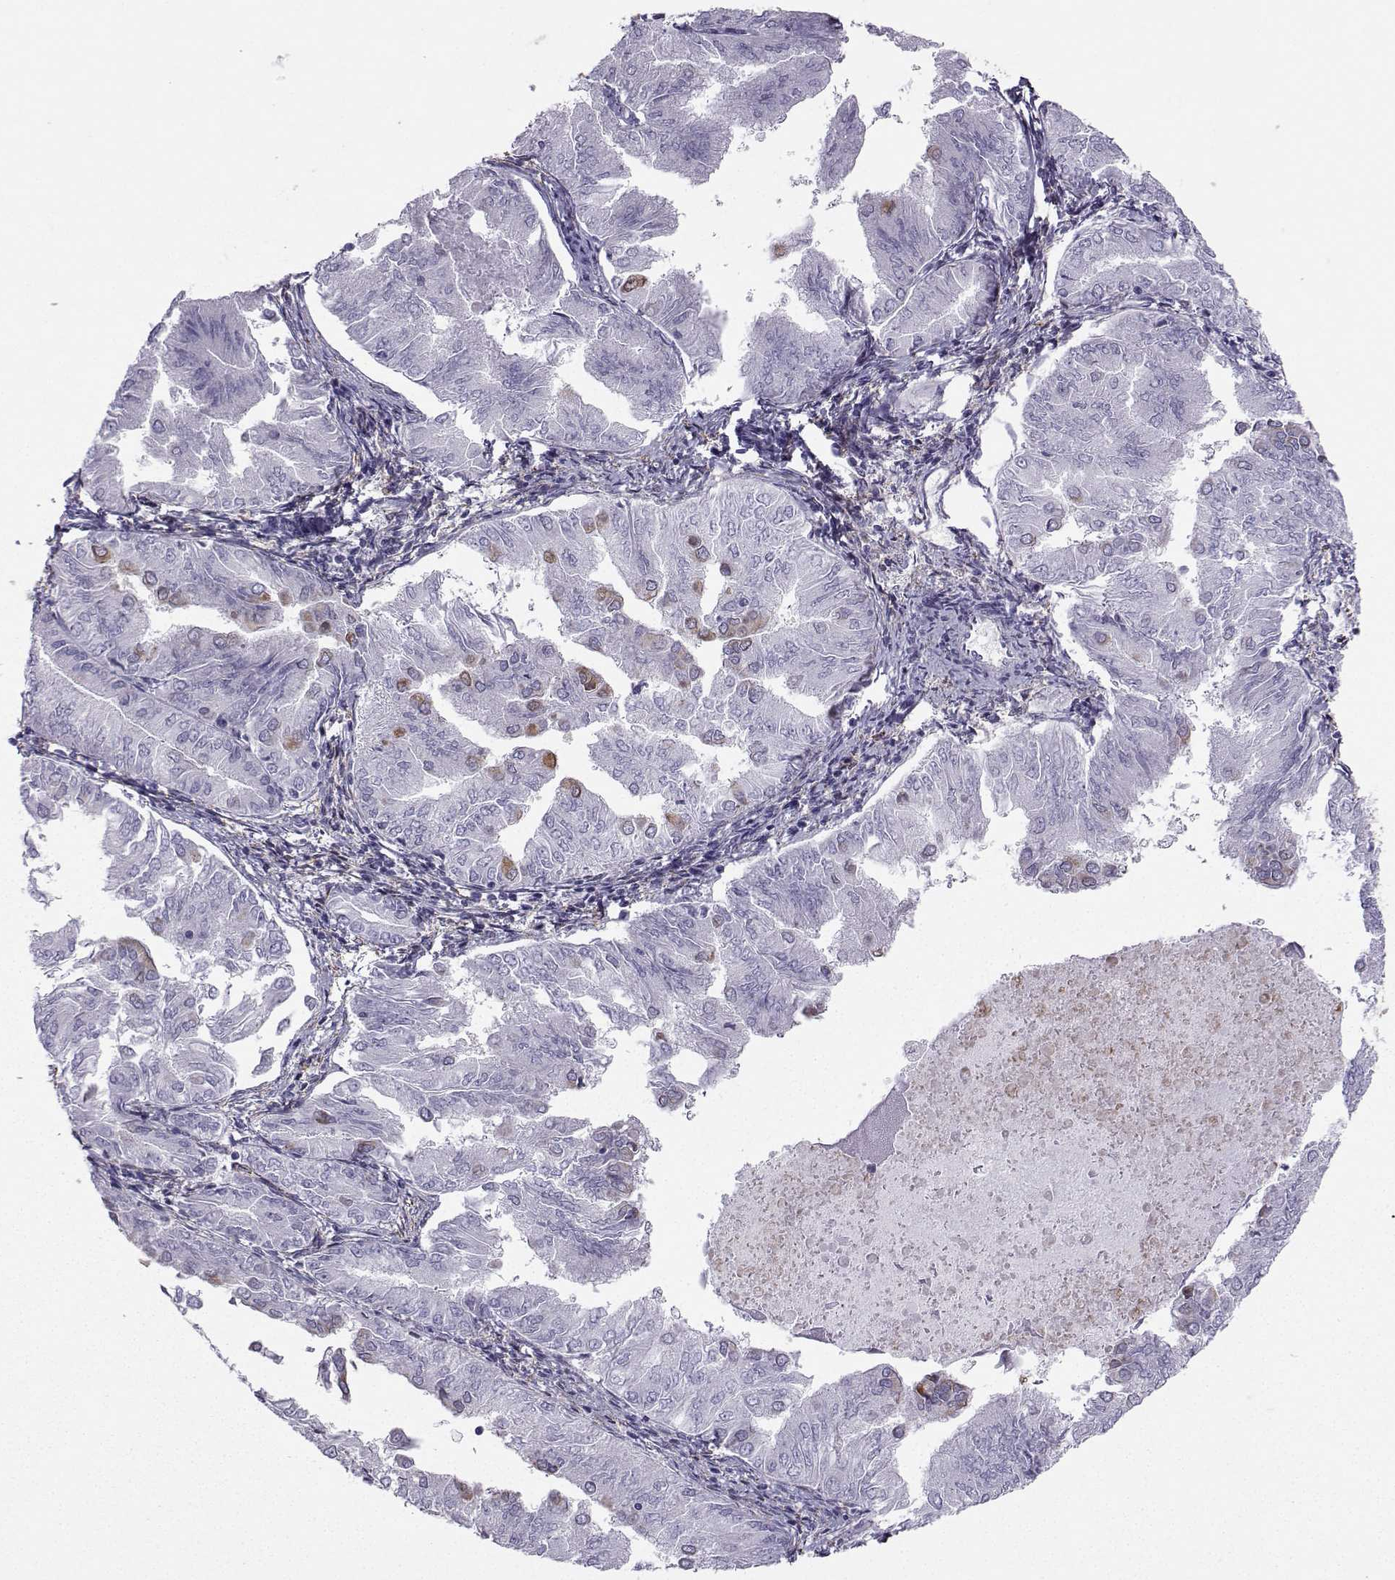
{"staining": {"intensity": "moderate", "quantity": "<25%", "location": "cytoplasmic/membranous"}, "tissue": "endometrial cancer", "cell_type": "Tumor cells", "image_type": "cancer", "snomed": [{"axis": "morphology", "description": "Adenocarcinoma, NOS"}, {"axis": "topography", "description": "Endometrium"}], "caption": "A photomicrograph of human adenocarcinoma (endometrial) stained for a protein reveals moderate cytoplasmic/membranous brown staining in tumor cells.", "gene": "DCLK3", "patient": {"sex": "female", "age": 53}}